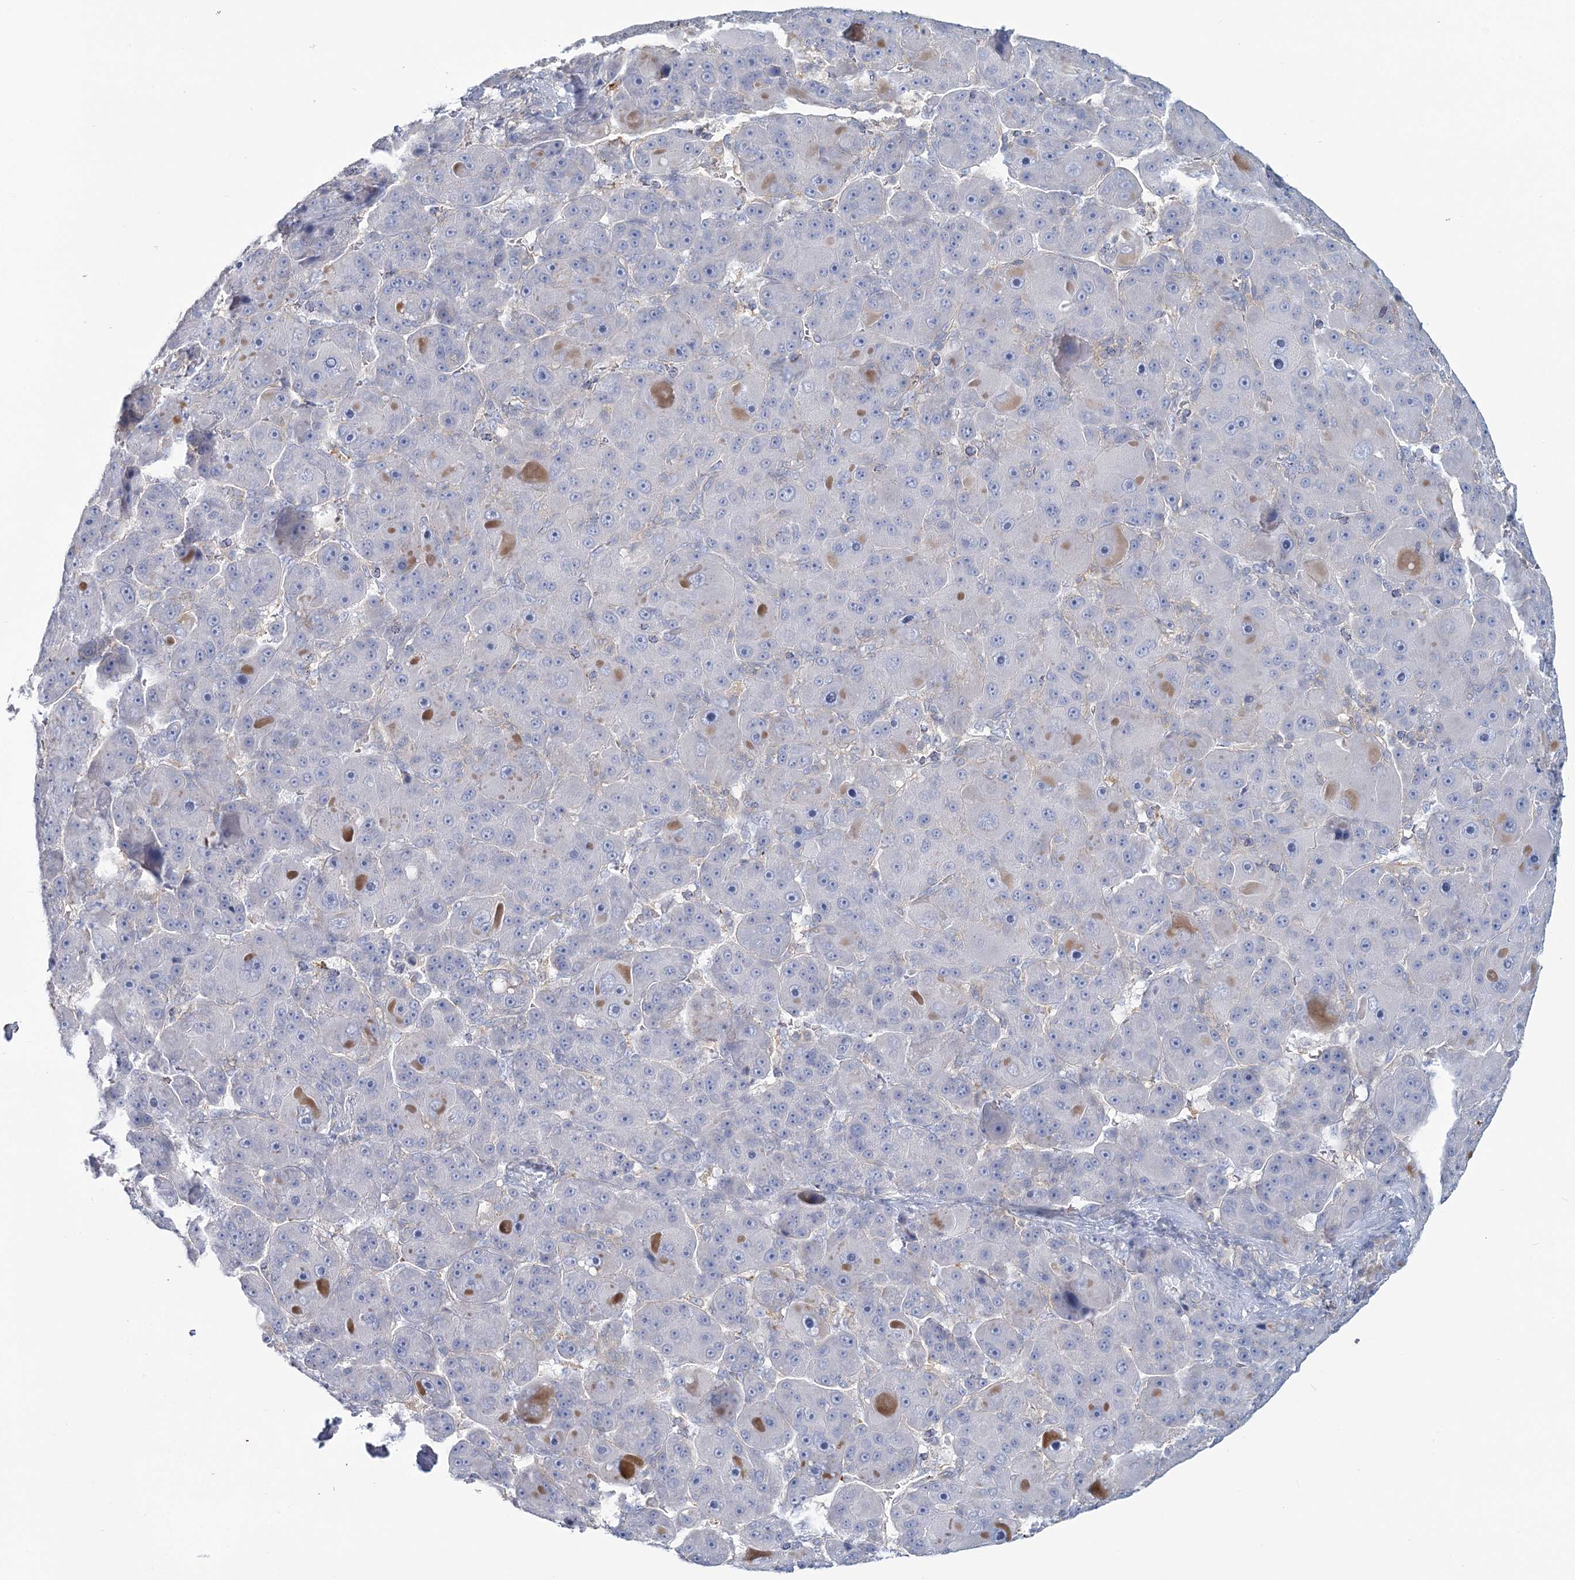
{"staining": {"intensity": "negative", "quantity": "none", "location": "none"}, "tissue": "liver cancer", "cell_type": "Tumor cells", "image_type": "cancer", "snomed": [{"axis": "morphology", "description": "Carcinoma, Hepatocellular, NOS"}, {"axis": "topography", "description": "Liver"}], "caption": "DAB (3,3'-diaminobenzidine) immunohistochemical staining of liver cancer (hepatocellular carcinoma) reveals no significant staining in tumor cells.", "gene": "CUEDC2", "patient": {"sex": "male", "age": 76}}